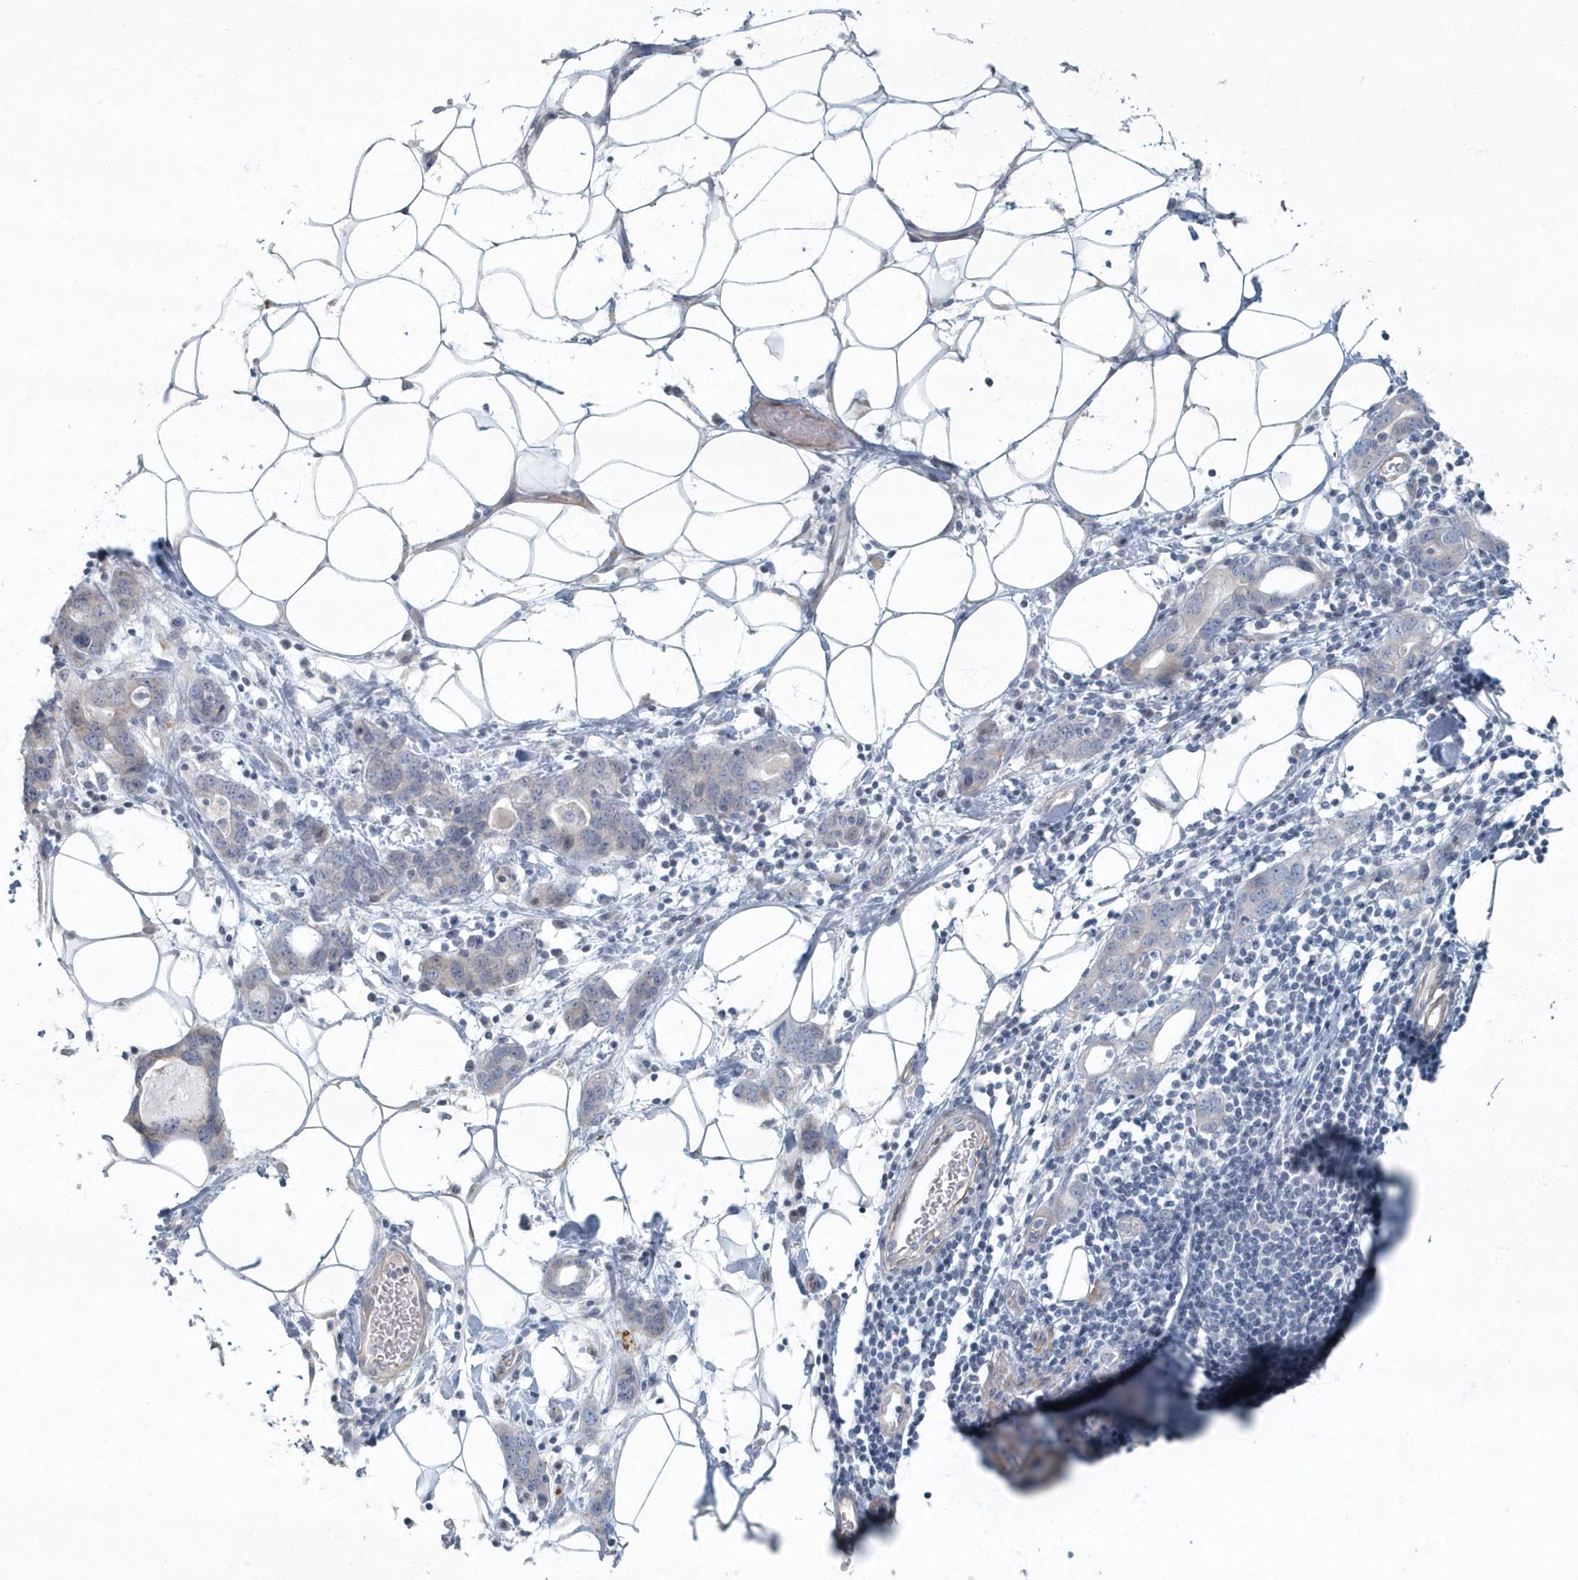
{"staining": {"intensity": "negative", "quantity": "none", "location": "none"}, "tissue": "stomach cancer", "cell_type": "Tumor cells", "image_type": "cancer", "snomed": [{"axis": "morphology", "description": "Adenocarcinoma, NOS"}, {"axis": "topography", "description": "Stomach, lower"}], "caption": "Tumor cells are negative for brown protein staining in stomach cancer.", "gene": "MYOT", "patient": {"sex": "female", "age": 93}}